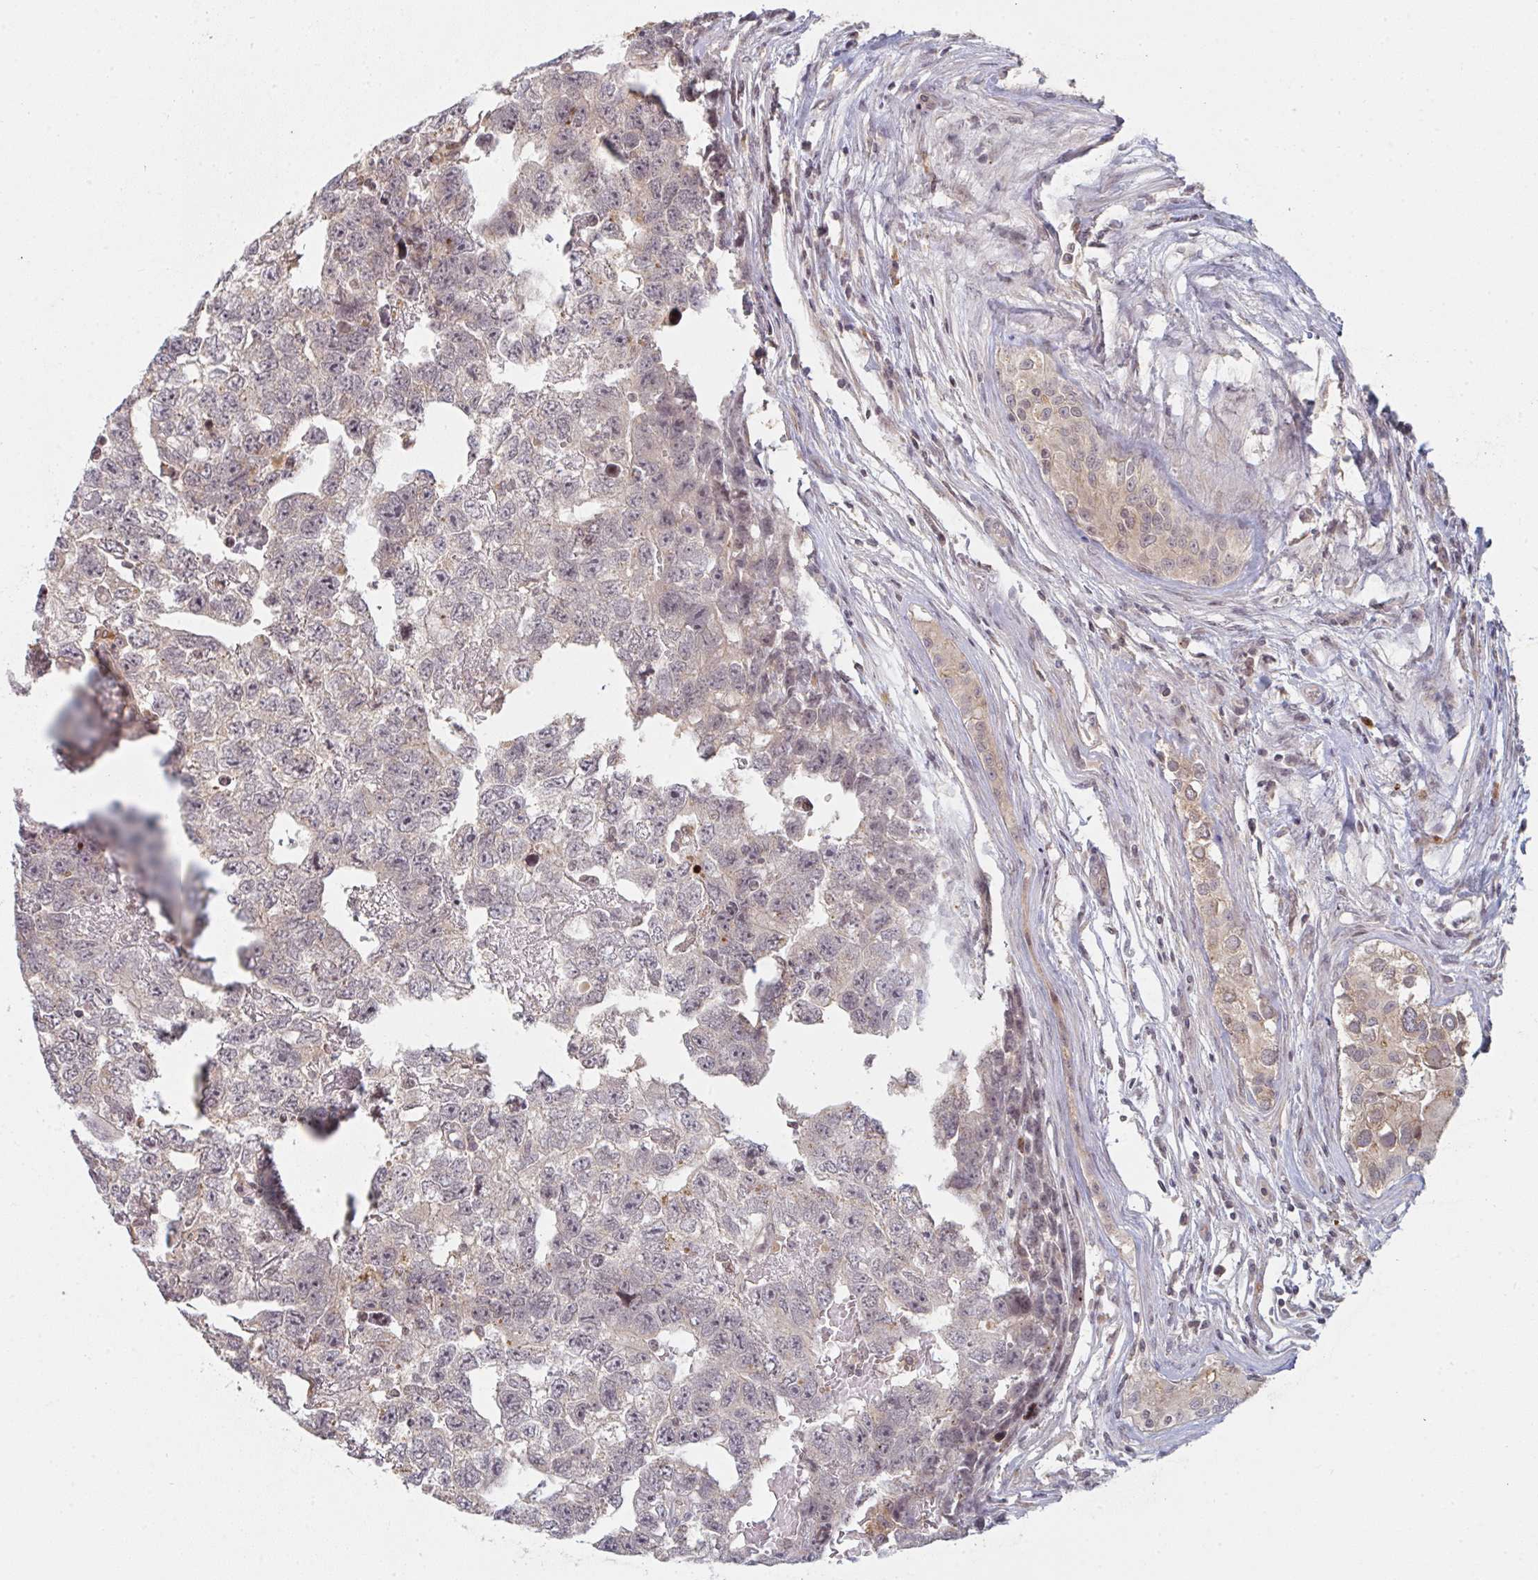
{"staining": {"intensity": "negative", "quantity": "none", "location": "none"}, "tissue": "testis cancer", "cell_type": "Tumor cells", "image_type": "cancer", "snomed": [{"axis": "morphology", "description": "Carcinoma, Embryonal, NOS"}, {"axis": "topography", "description": "Testis"}], "caption": "Histopathology image shows no protein staining in tumor cells of embryonal carcinoma (testis) tissue. (DAB (3,3'-diaminobenzidine) IHC, high magnification).", "gene": "DCST1", "patient": {"sex": "male", "age": 22}}